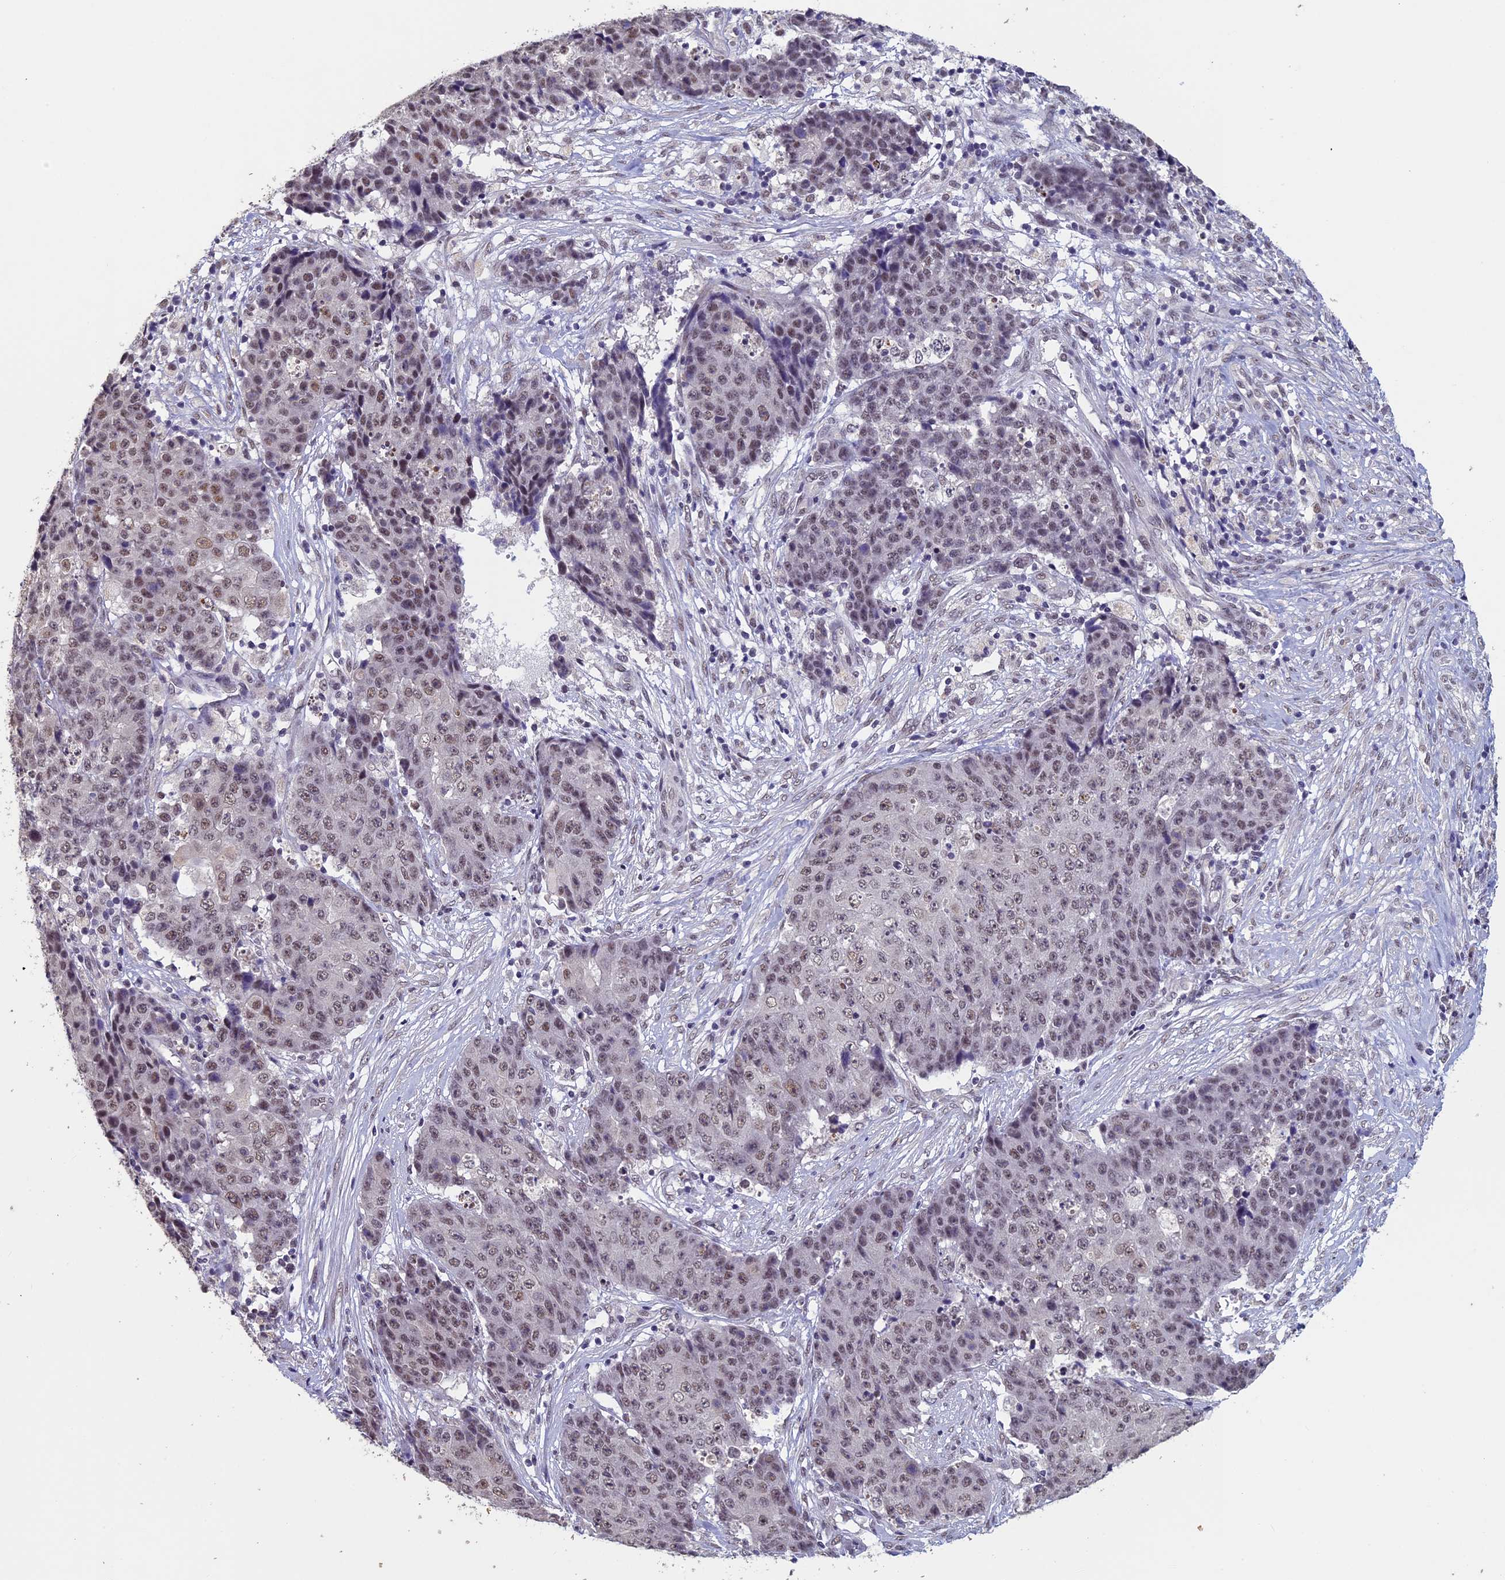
{"staining": {"intensity": "moderate", "quantity": ">75%", "location": "nuclear"}, "tissue": "ovarian cancer", "cell_type": "Tumor cells", "image_type": "cancer", "snomed": [{"axis": "morphology", "description": "Carcinoma, endometroid"}, {"axis": "topography", "description": "Ovary"}], "caption": "High-magnification brightfield microscopy of ovarian endometroid carcinoma stained with DAB (brown) and counterstained with hematoxylin (blue). tumor cells exhibit moderate nuclear positivity is seen in about>75% of cells.", "gene": "RNF40", "patient": {"sex": "female", "age": 42}}